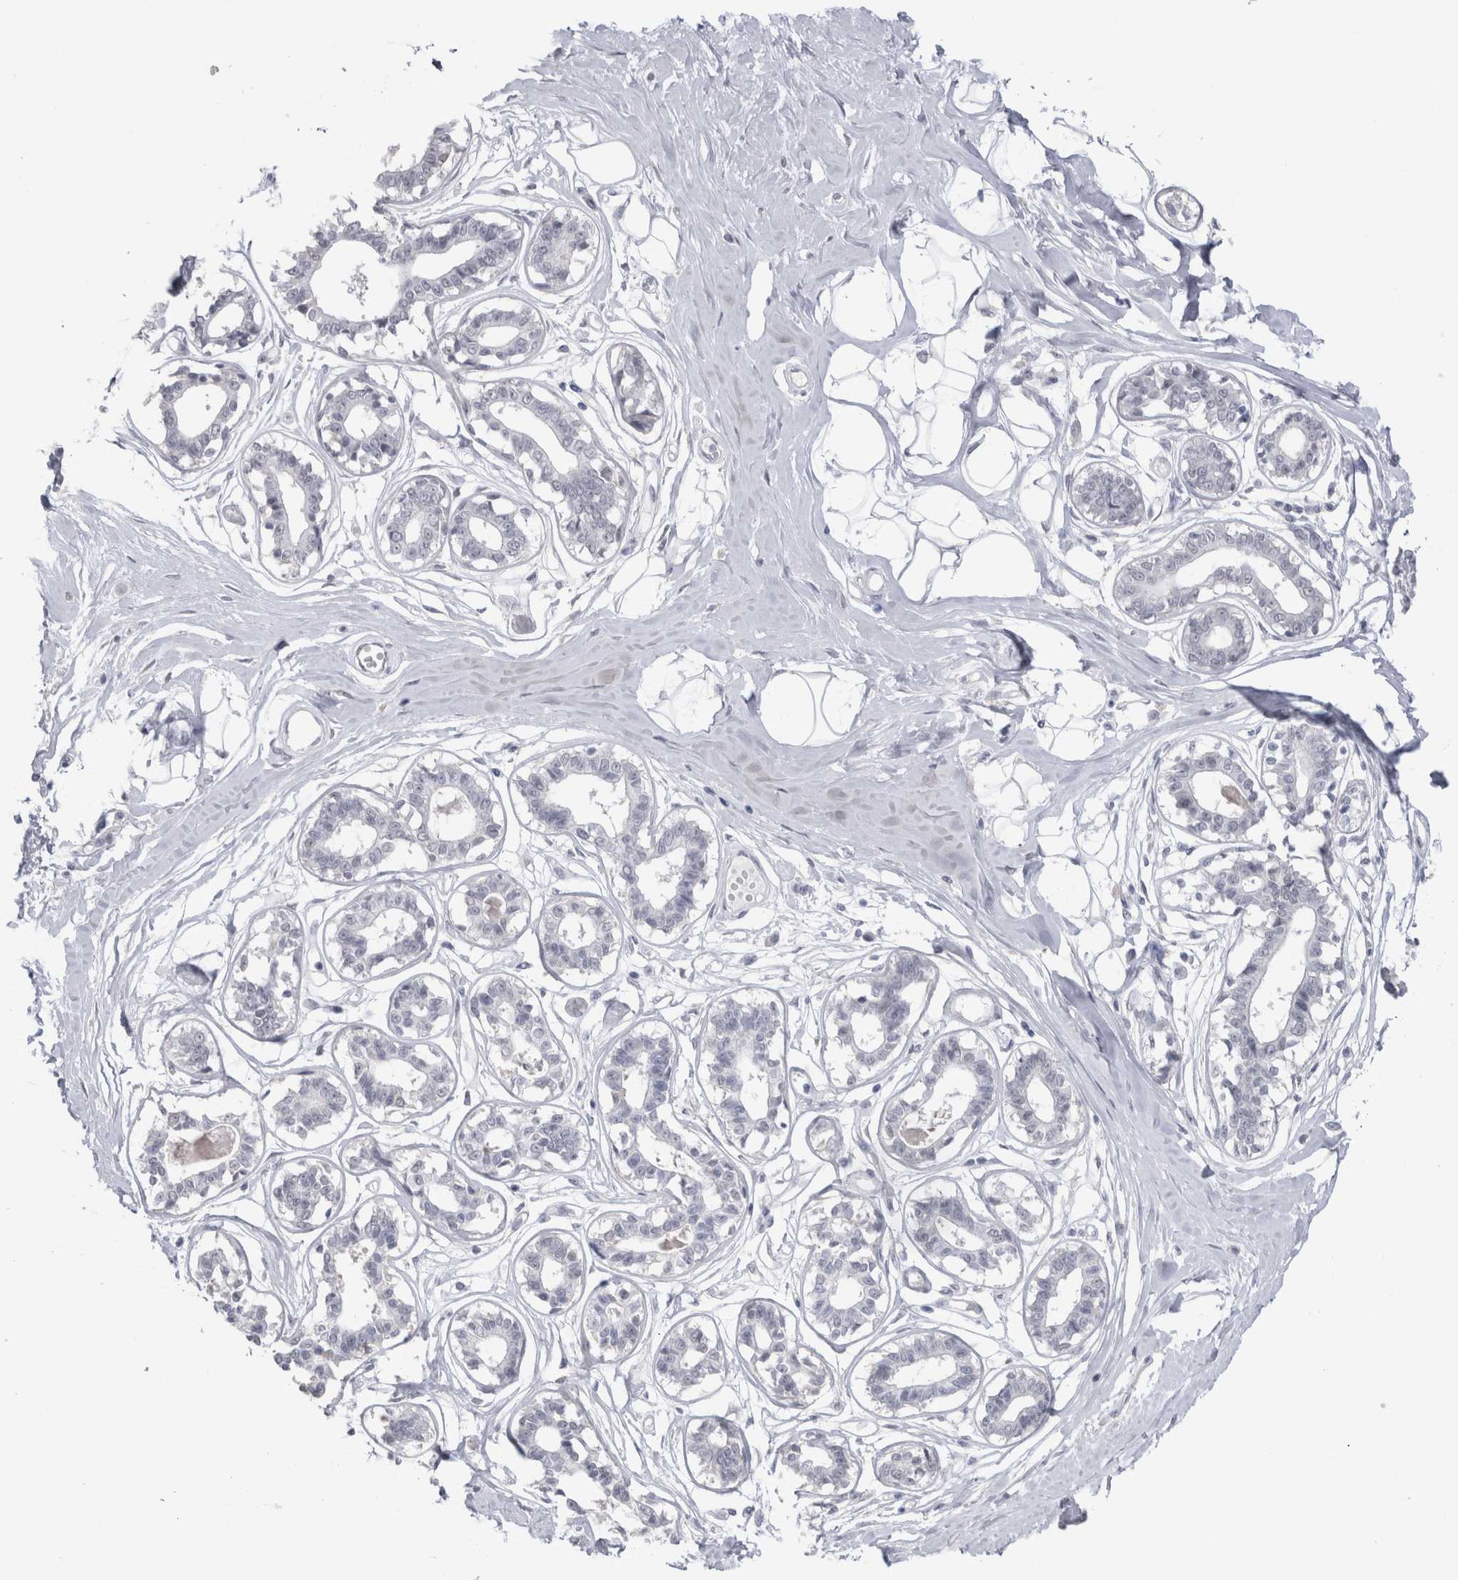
{"staining": {"intensity": "negative", "quantity": "none", "location": "none"}, "tissue": "breast", "cell_type": "Adipocytes", "image_type": "normal", "snomed": [{"axis": "morphology", "description": "Normal tissue, NOS"}, {"axis": "topography", "description": "Breast"}], "caption": "Adipocytes show no significant expression in normal breast.", "gene": "CDH17", "patient": {"sex": "female", "age": 45}}